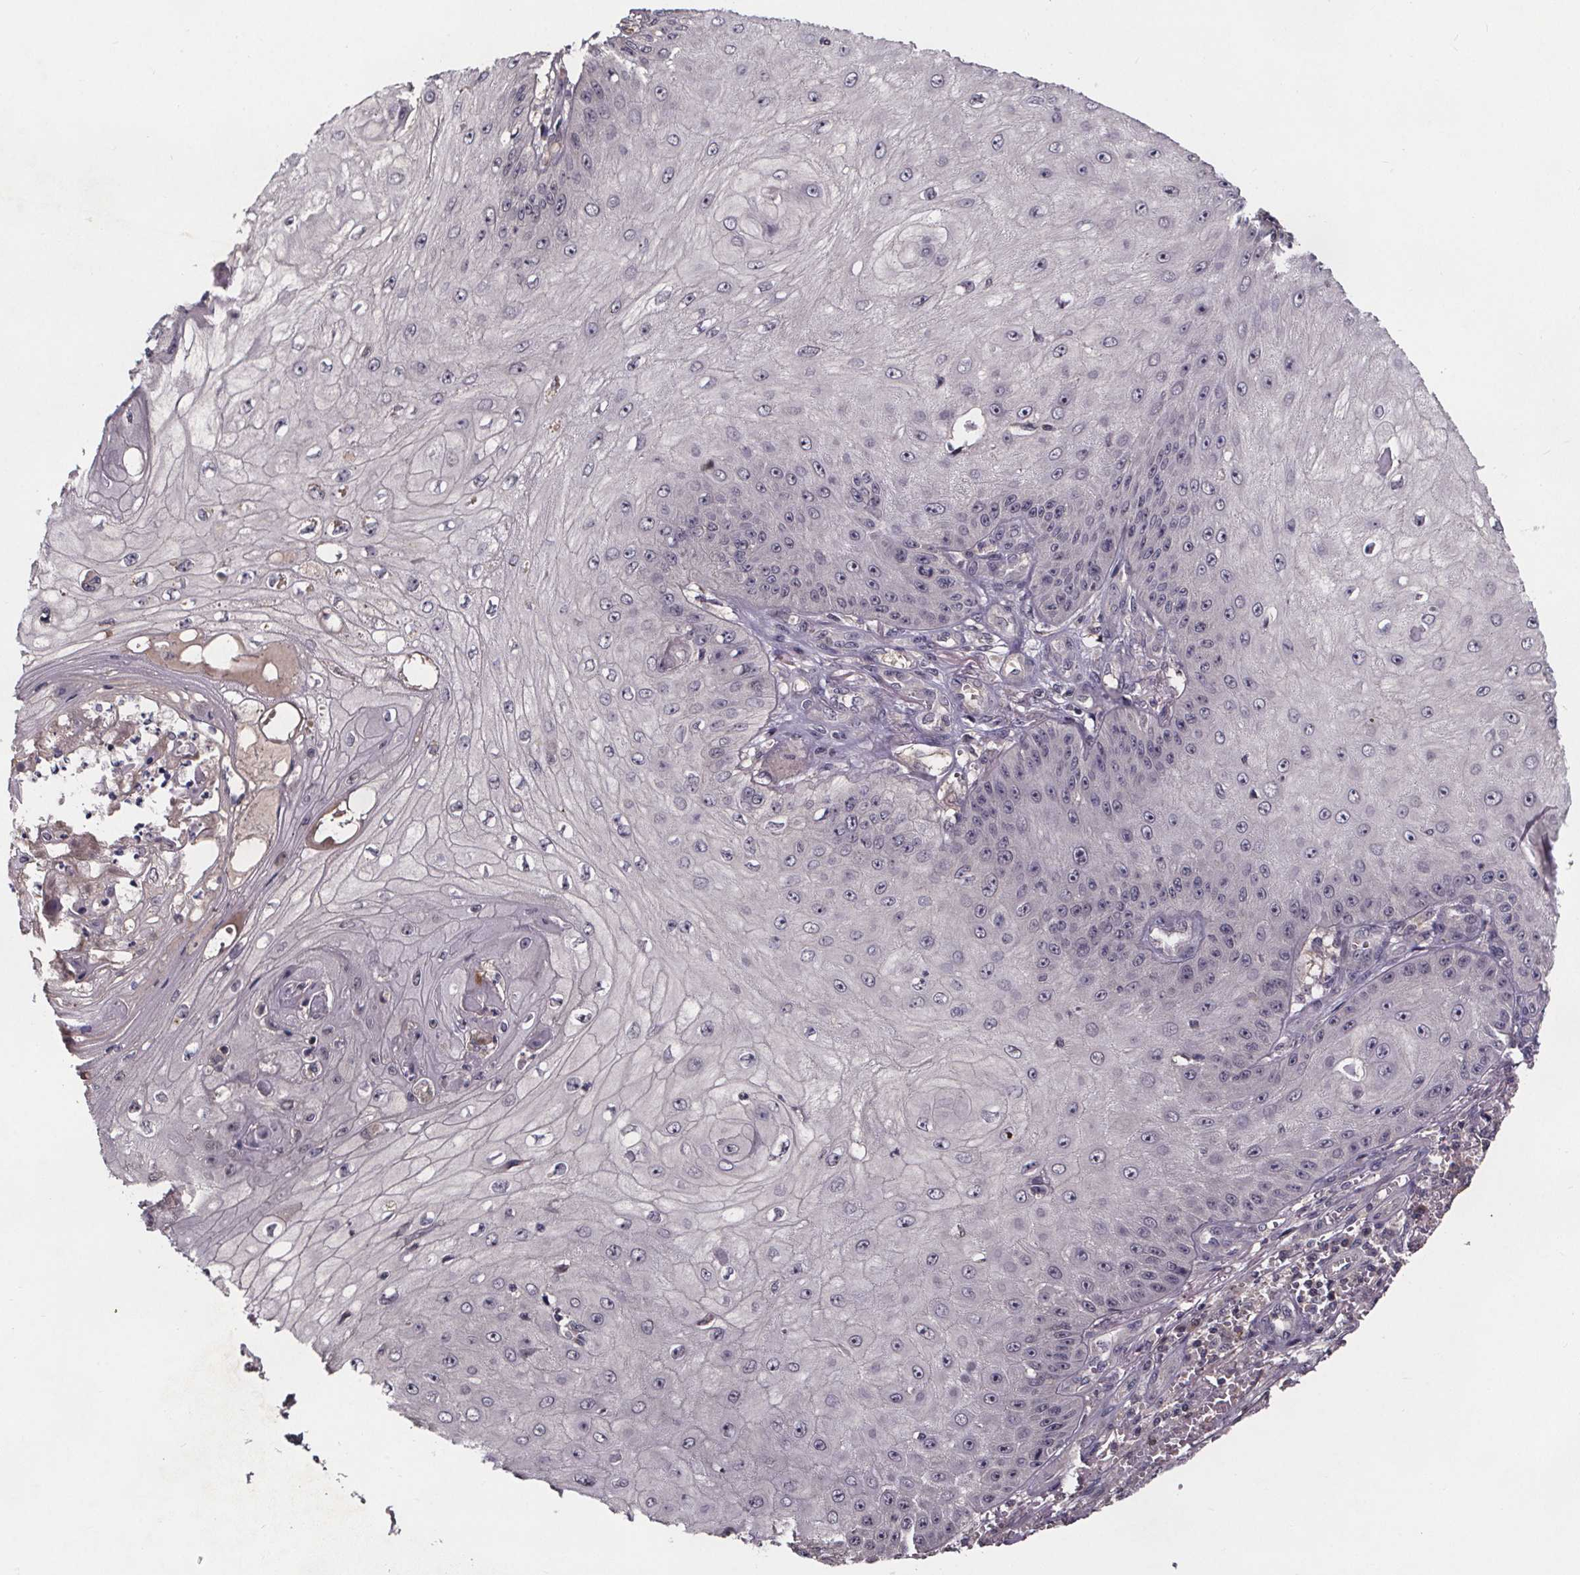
{"staining": {"intensity": "negative", "quantity": "none", "location": "none"}, "tissue": "skin cancer", "cell_type": "Tumor cells", "image_type": "cancer", "snomed": [{"axis": "morphology", "description": "Squamous cell carcinoma, NOS"}, {"axis": "topography", "description": "Skin"}], "caption": "IHC of human squamous cell carcinoma (skin) displays no staining in tumor cells. (Stains: DAB immunohistochemistry (IHC) with hematoxylin counter stain, Microscopy: brightfield microscopy at high magnification).", "gene": "SMIM1", "patient": {"sex": "male", "age": 70}}